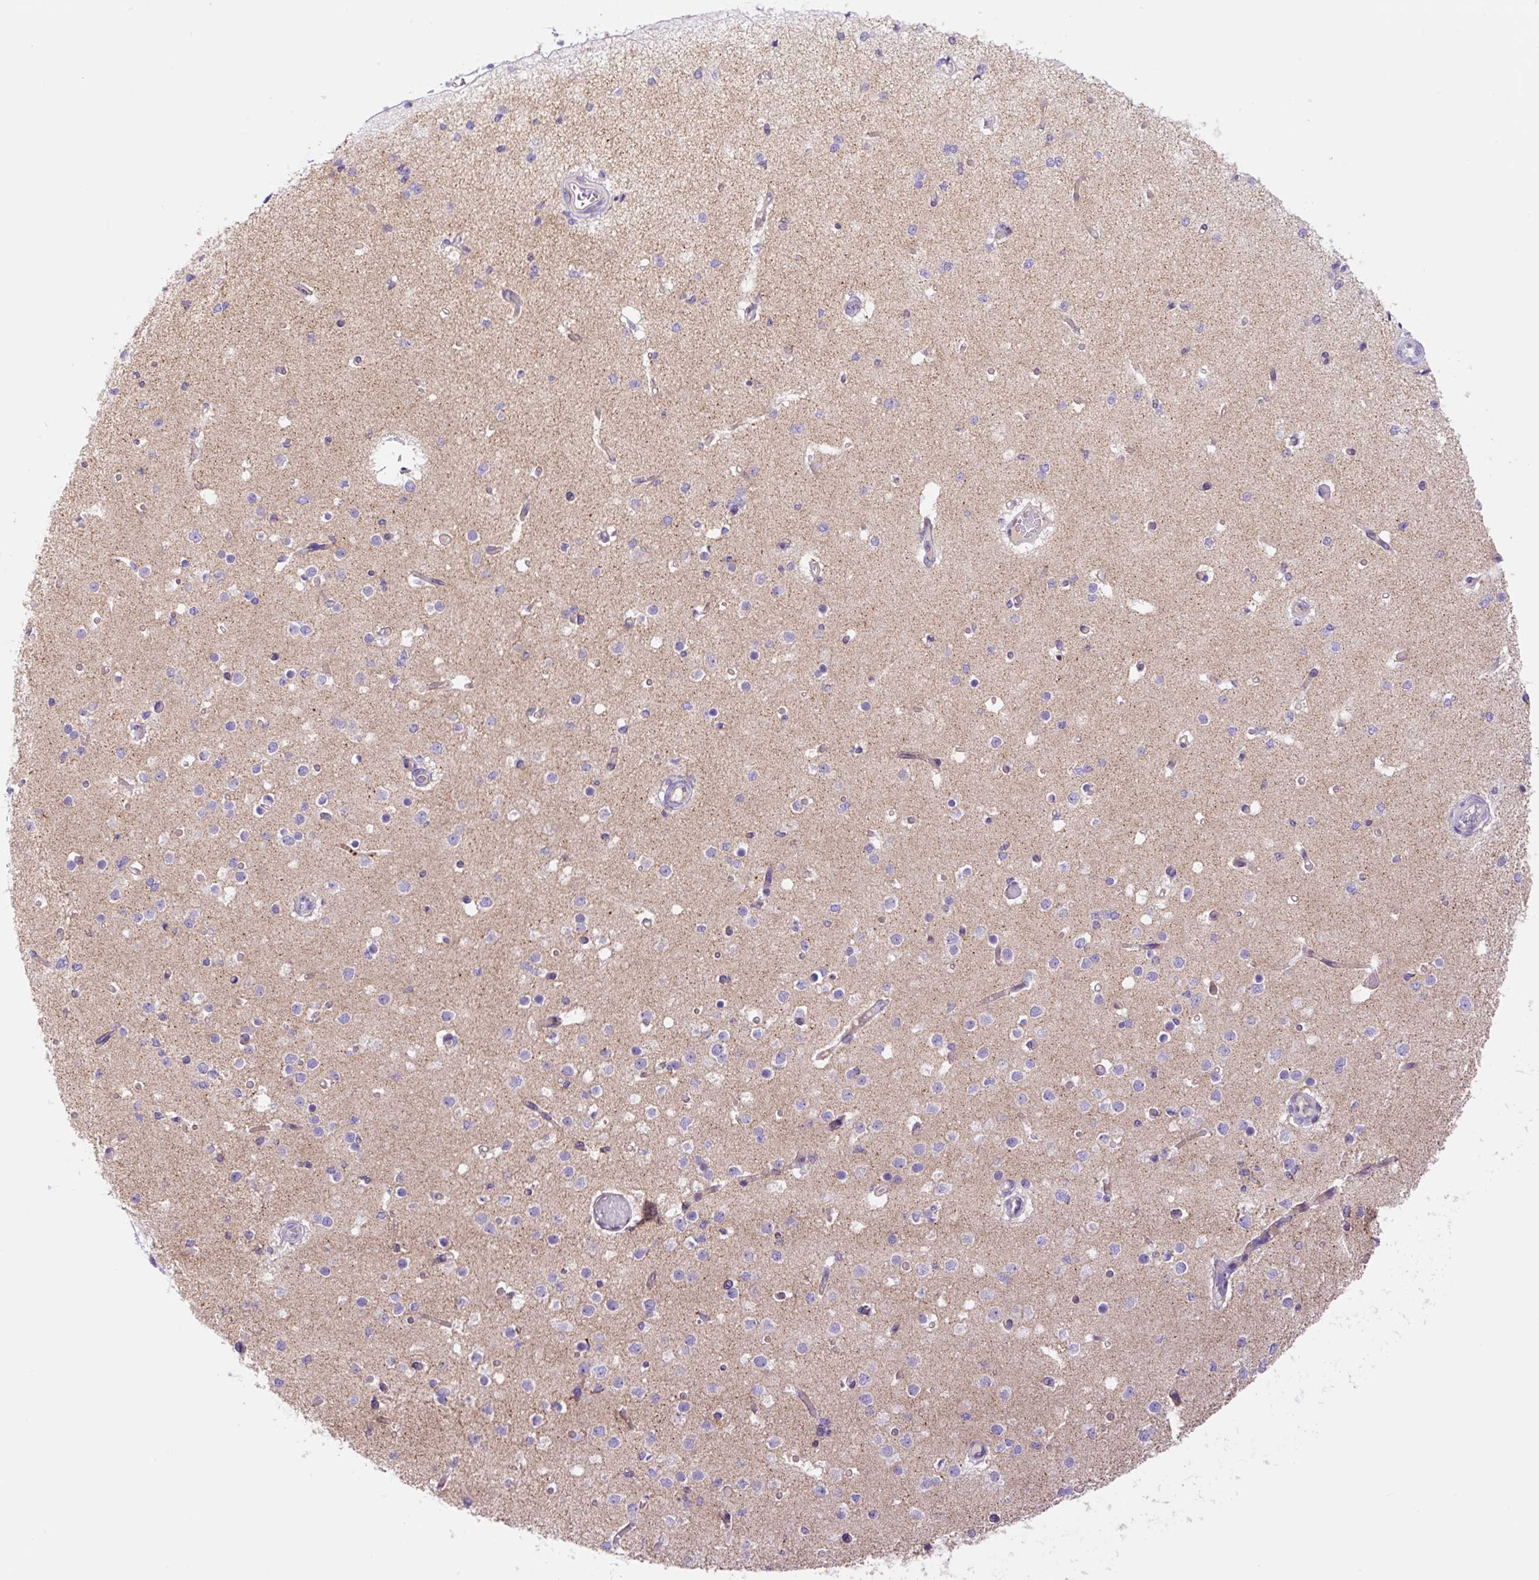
{"staining": {"intensity": "weak", "quantity": "<25%", "location": "cytoplasmic/membranous"}, "tissue": "cerebral cortex", "cell_type": "Endothelial cells", "image_type": "normal", "snomed": [{"axis": "morphology", "description": "Normal tissue, NOS"}, {"axis": "morphology", "description": "Inflammation, NOS"}, {"axis": "topography", "description": "Cerebral cortex"}], "caption": "Immunohistochemical staining of normal human cerebral cortex reveals no significant positivity in endothelial cells.", "gene": "ETNK2", "patient": {"sex": "male", "age": 6}}